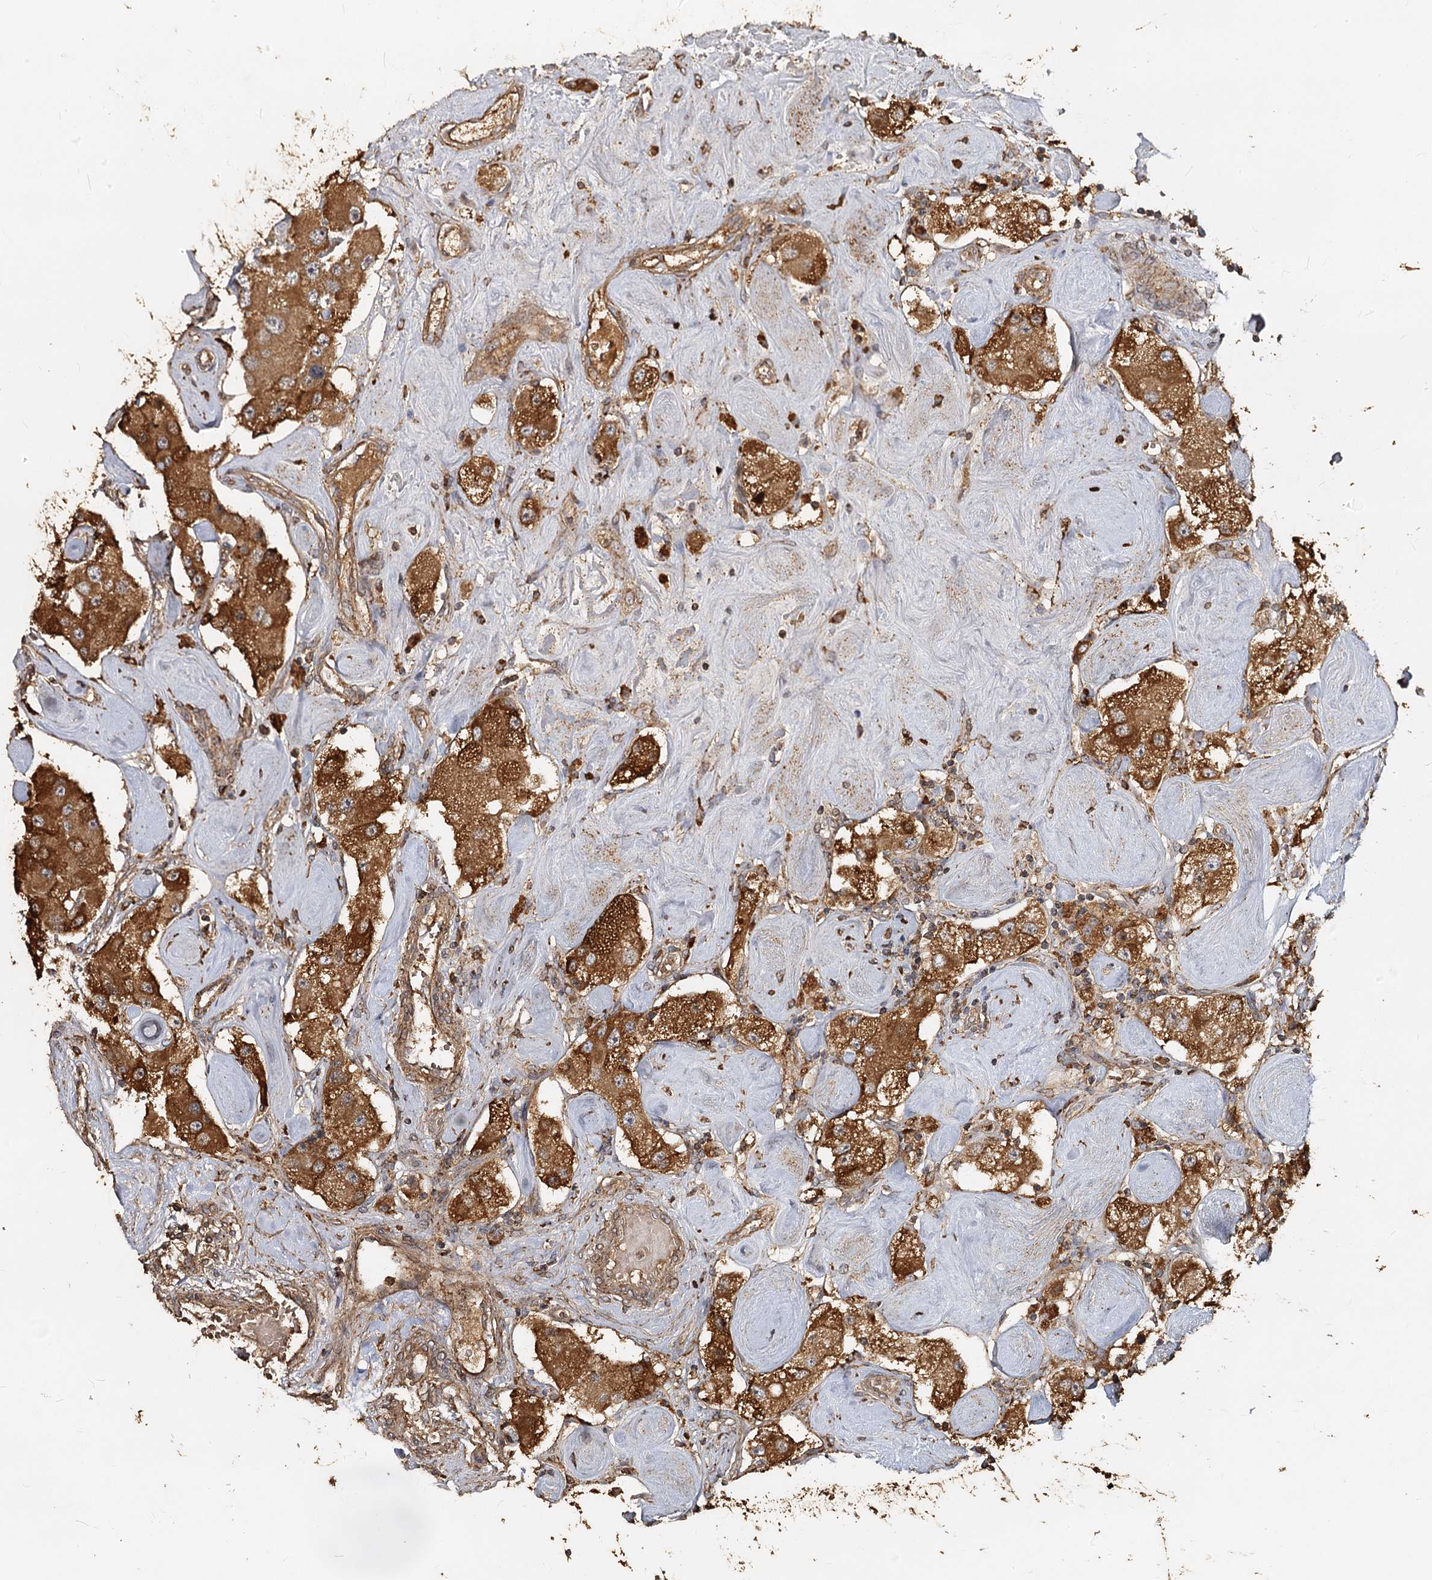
{"staining": {"intensity": "strong", "quantity": ">75%", "location": "cytoplasmic/membranous"}, "tissue": "carcinoid", "cell_type": "Tumor cells", "image_type": "cancer", "snomed": [{"axis": "morphology", "description": "Carcinoid, malignant, NOS"}, {"axis": "topography", "description": "Pancreas"}], "caption": "Immunohistochemical staining of malignant carcinoid exhibits strong cytoplasmic/membranous protein staining in approximately >75% of tumor cells.", "gene": "PIK3C2A", "patient": {"sex": "male", "age": 41}}